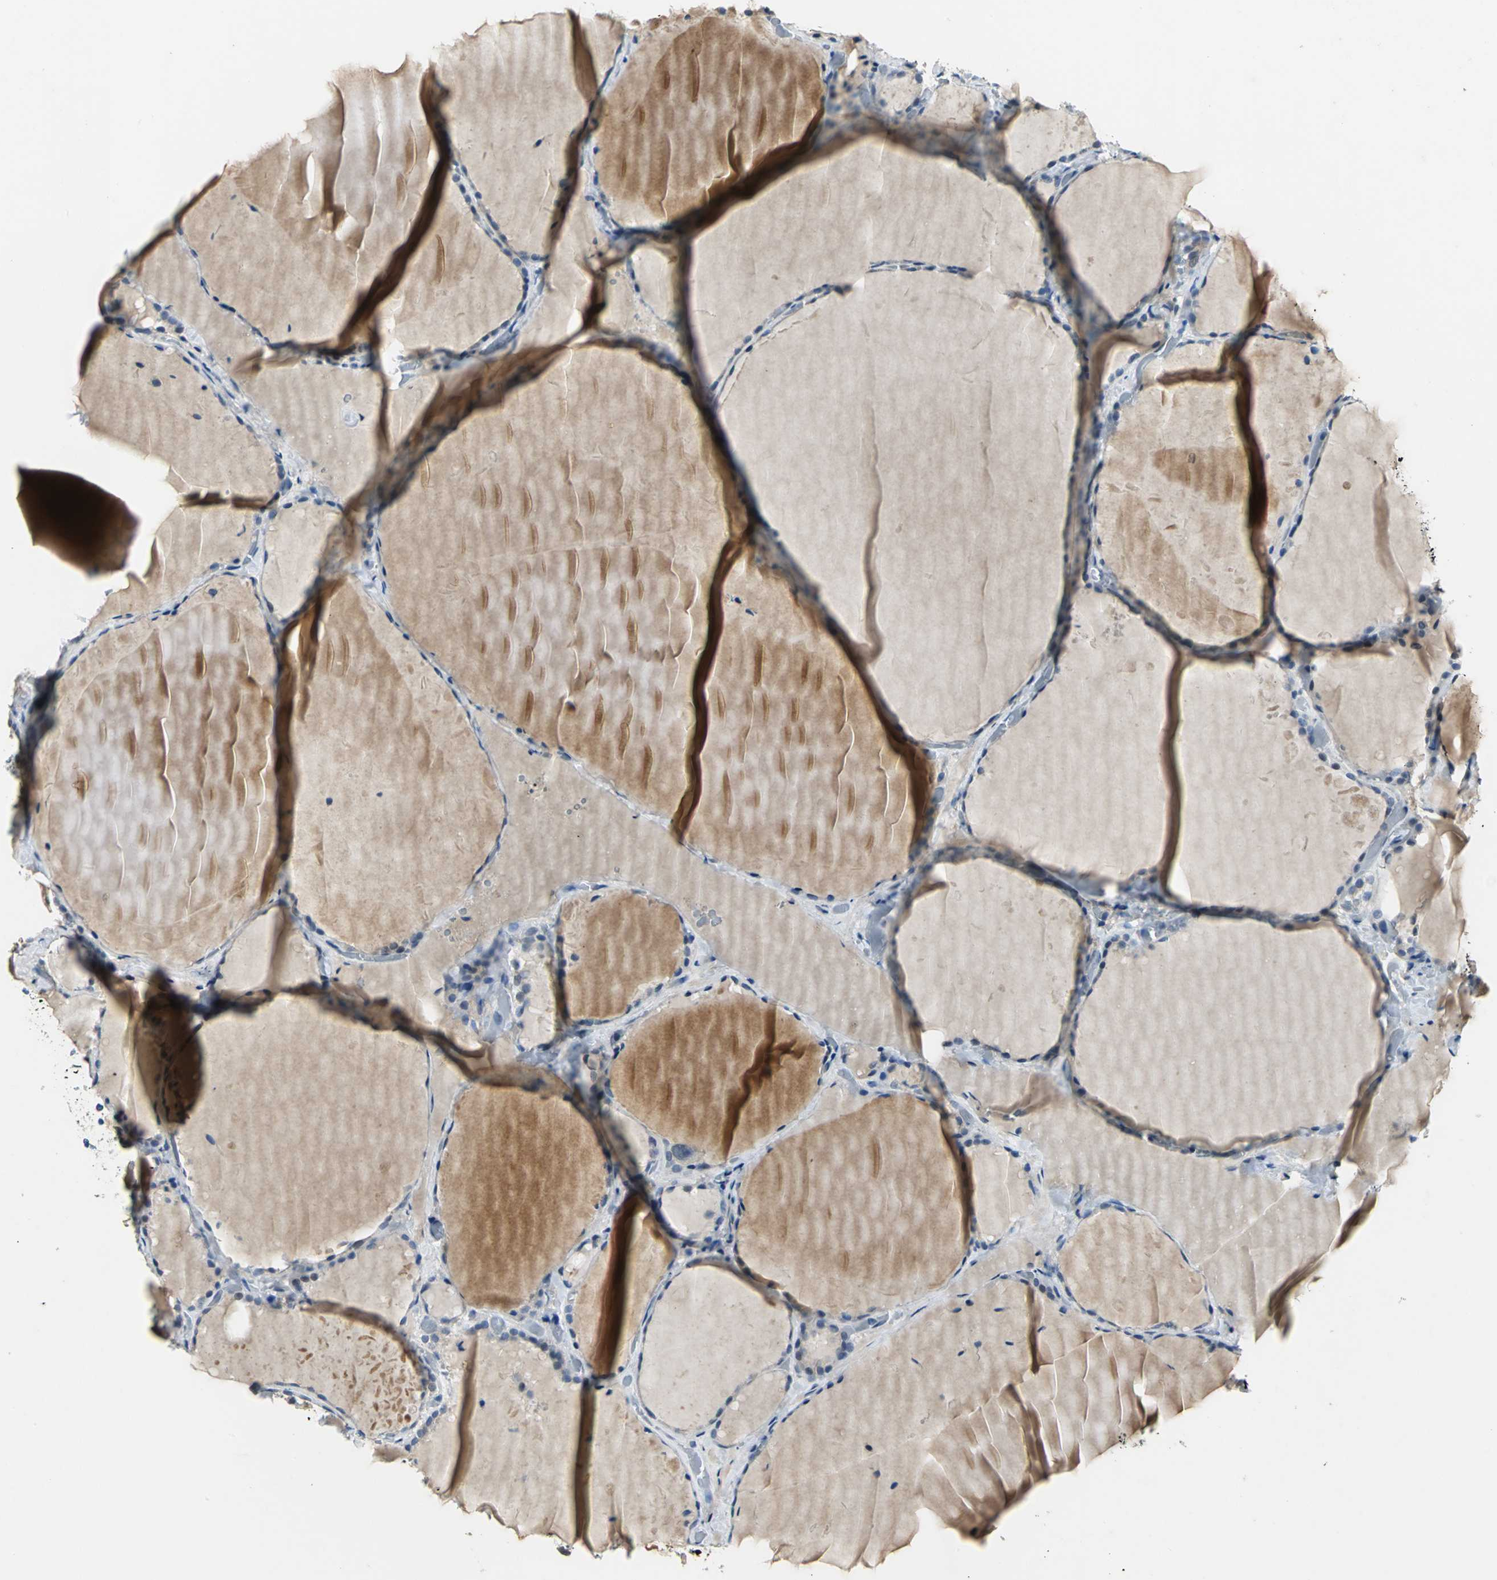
{"staining": {"intensity": "moderate", "quantity": "<25%", "location": "cytoplasmic/membranous"}, "tissue": "thyroid gland", "cell_type": "Glandular cells", "image_type": "normal", "snomed": [{"axis": "morphology", "description": "Normal tissue, NOS"}, {"axis": "topography", "description": "Thyroid gland"}], "caption": "This is a histology image of IHC staining of normal thyroid gland, which shows moderate staining in the cytoplasmic/membranous of glandular cells.", "gene": "JADE3", "patient": {"sex": "female", "age": 22}}